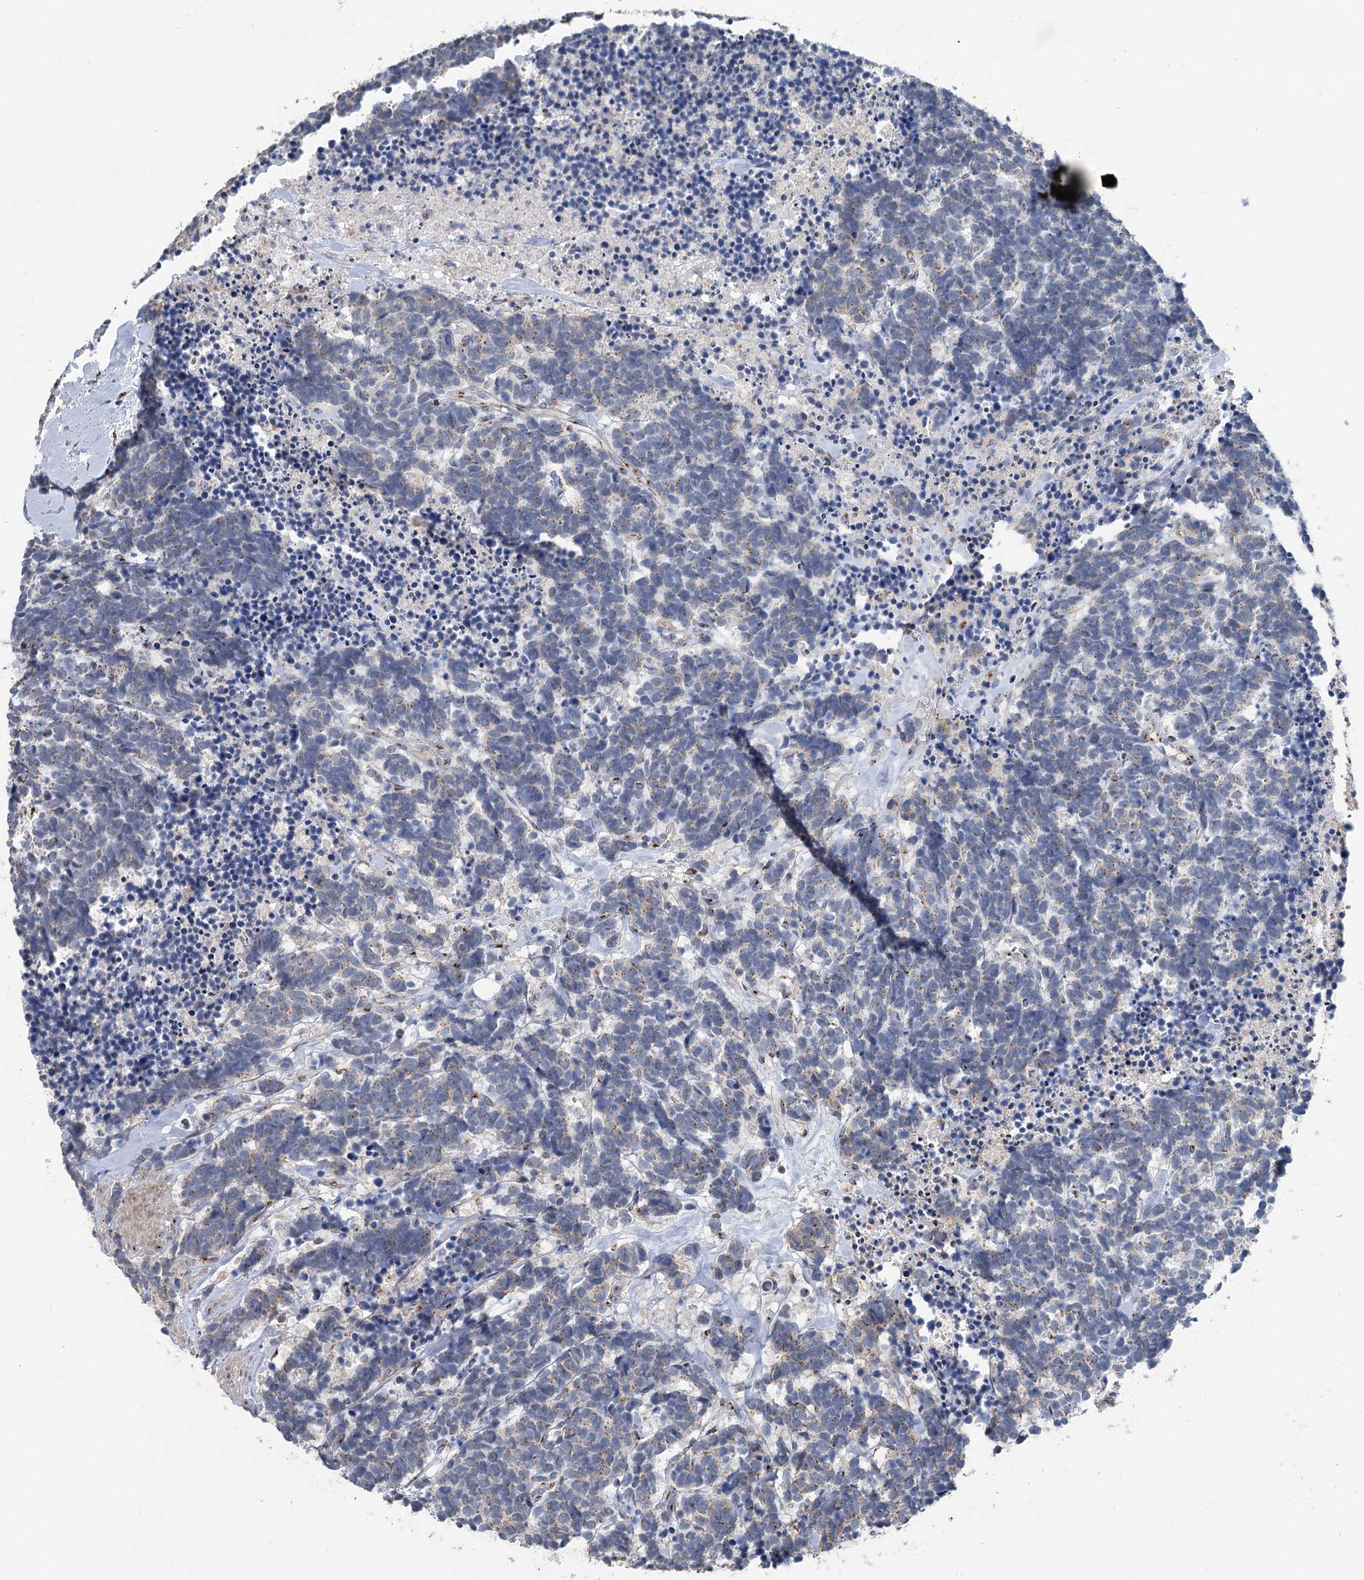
{"staining": {"intensity": "moderate", "quantity": "<25%", "location": "cytoplasmic/membranous"}, "tissue": "carcinoid", "cell_type": "Tumor cells", "image_type": "cancer", "snomed": [{"axis": "morphology", "description": "Carcinoma, NOS"}, {"axis": "morphology", "description": "Carcinoid, malignant, NOS"}, {"axis": "topography", "description": "Urinary bladder"}], "caption": "Immunohistochemistry image of neoplastic tissue: carcinoid stained using IHC reveals low levels of moderate protein expression localized specifically in the cytoplasmic/membranous of tumor cells, appearing as a cytoplasmic/membranous brown color.", "gene": "ITIH5", "patient": {"sex": "male", "age": 57}}